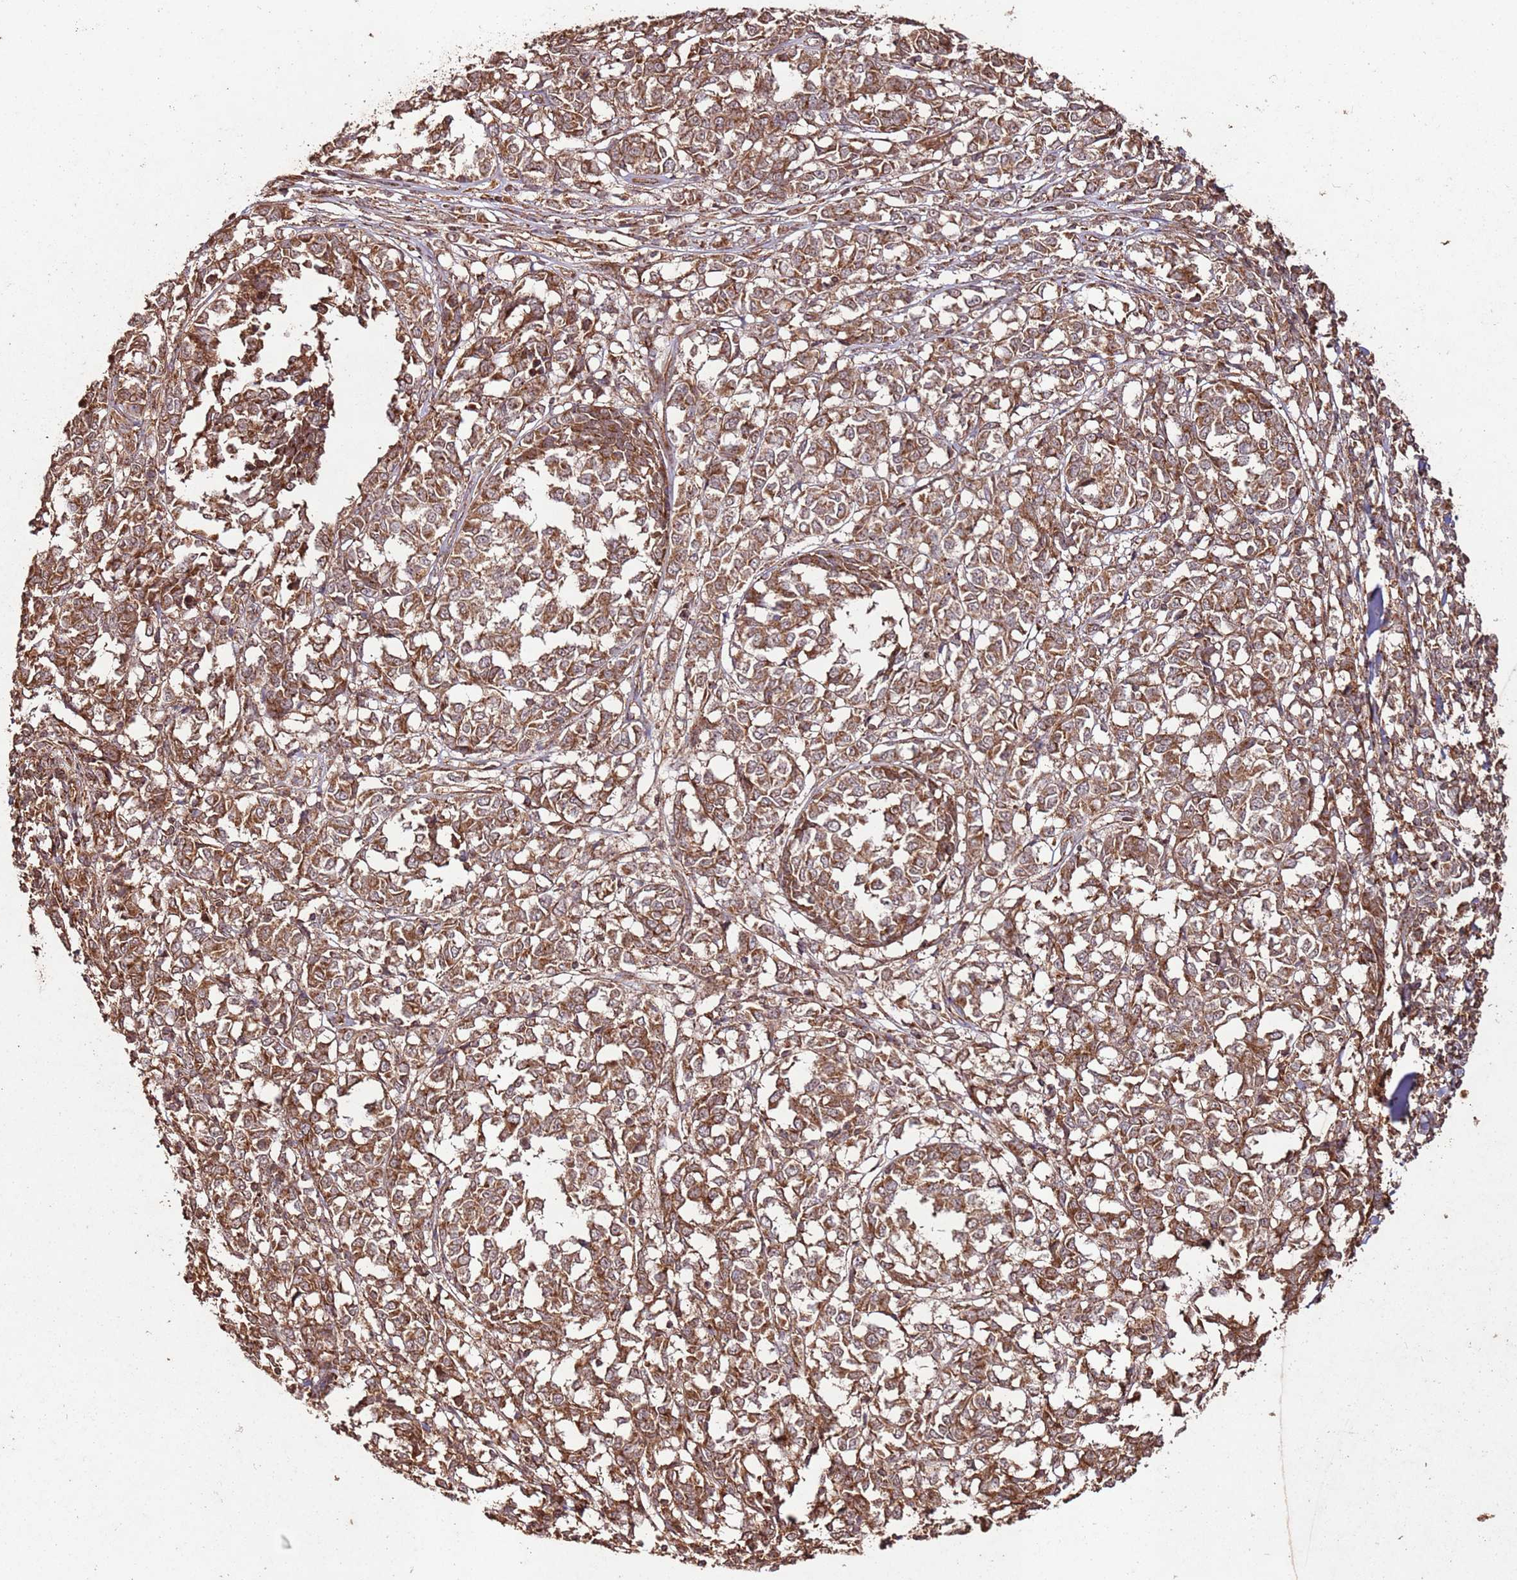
{"staining": {"intensity": "strong", "quantity": ">75%", "location": "cytoplasmic/membranous"}, "tissue": "melanoma", "cell_type": "Tumor cells", "image_type": "cancer", "snomed": [{"axis": "morphology", "description": "Malignant melanoma, NOS"}, {"axis": "topography", "description": "Skin"}], "caption": "Protein staining of malignant melanoma tissue exhibits strong cytoplasmic/membranous staining in about >75% of tumor cells. (Stains: DAB (3,3'-diaminobenzidine) in brown, nuclei in blue, Microscopy: brightfield microscopy at high magnification).", "gene": "FAM186A", "patient": {"sex": "female", "age": 72}}